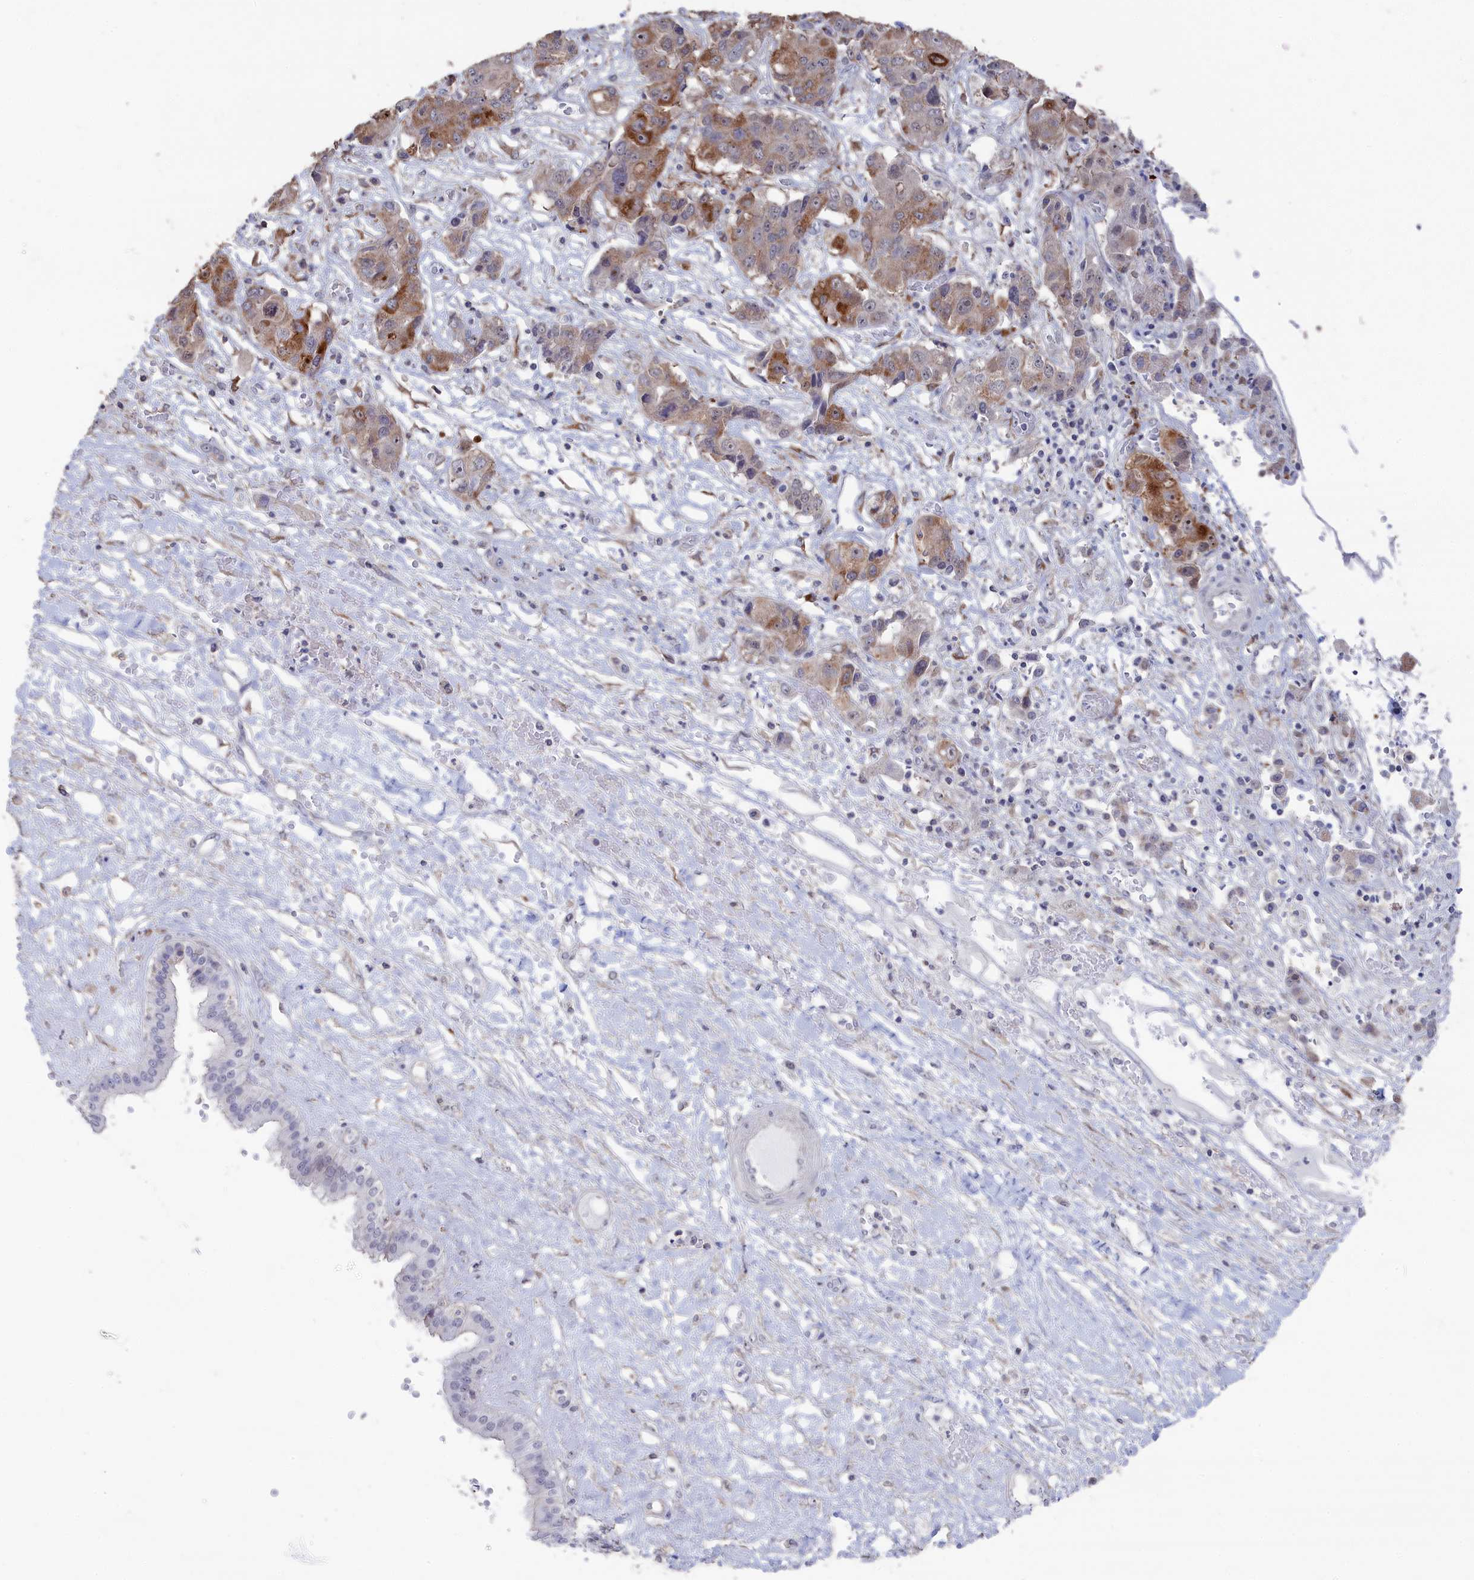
{"staining": {"intensity": "moderate", "quantity": "<25%", "location": "cytoplasmic/membranous"}, "tissue": "liver cancer", "cell_type": "Tumor cells", "image_type": "cancer", "snomed": [{"axis": "morphology", "description": "Cholangiocarcinoma"}, {"axis": "topography", "description": "Liver"}], "caption": "Human cholangiocarcinoma (liver) stained for a protein (brown) reveals moderate cytoplasmic/membranous positive staining in about <25% of tumor cells.", "gene": "SEMG2", "patient": {"sex": "male", "age": 67}}